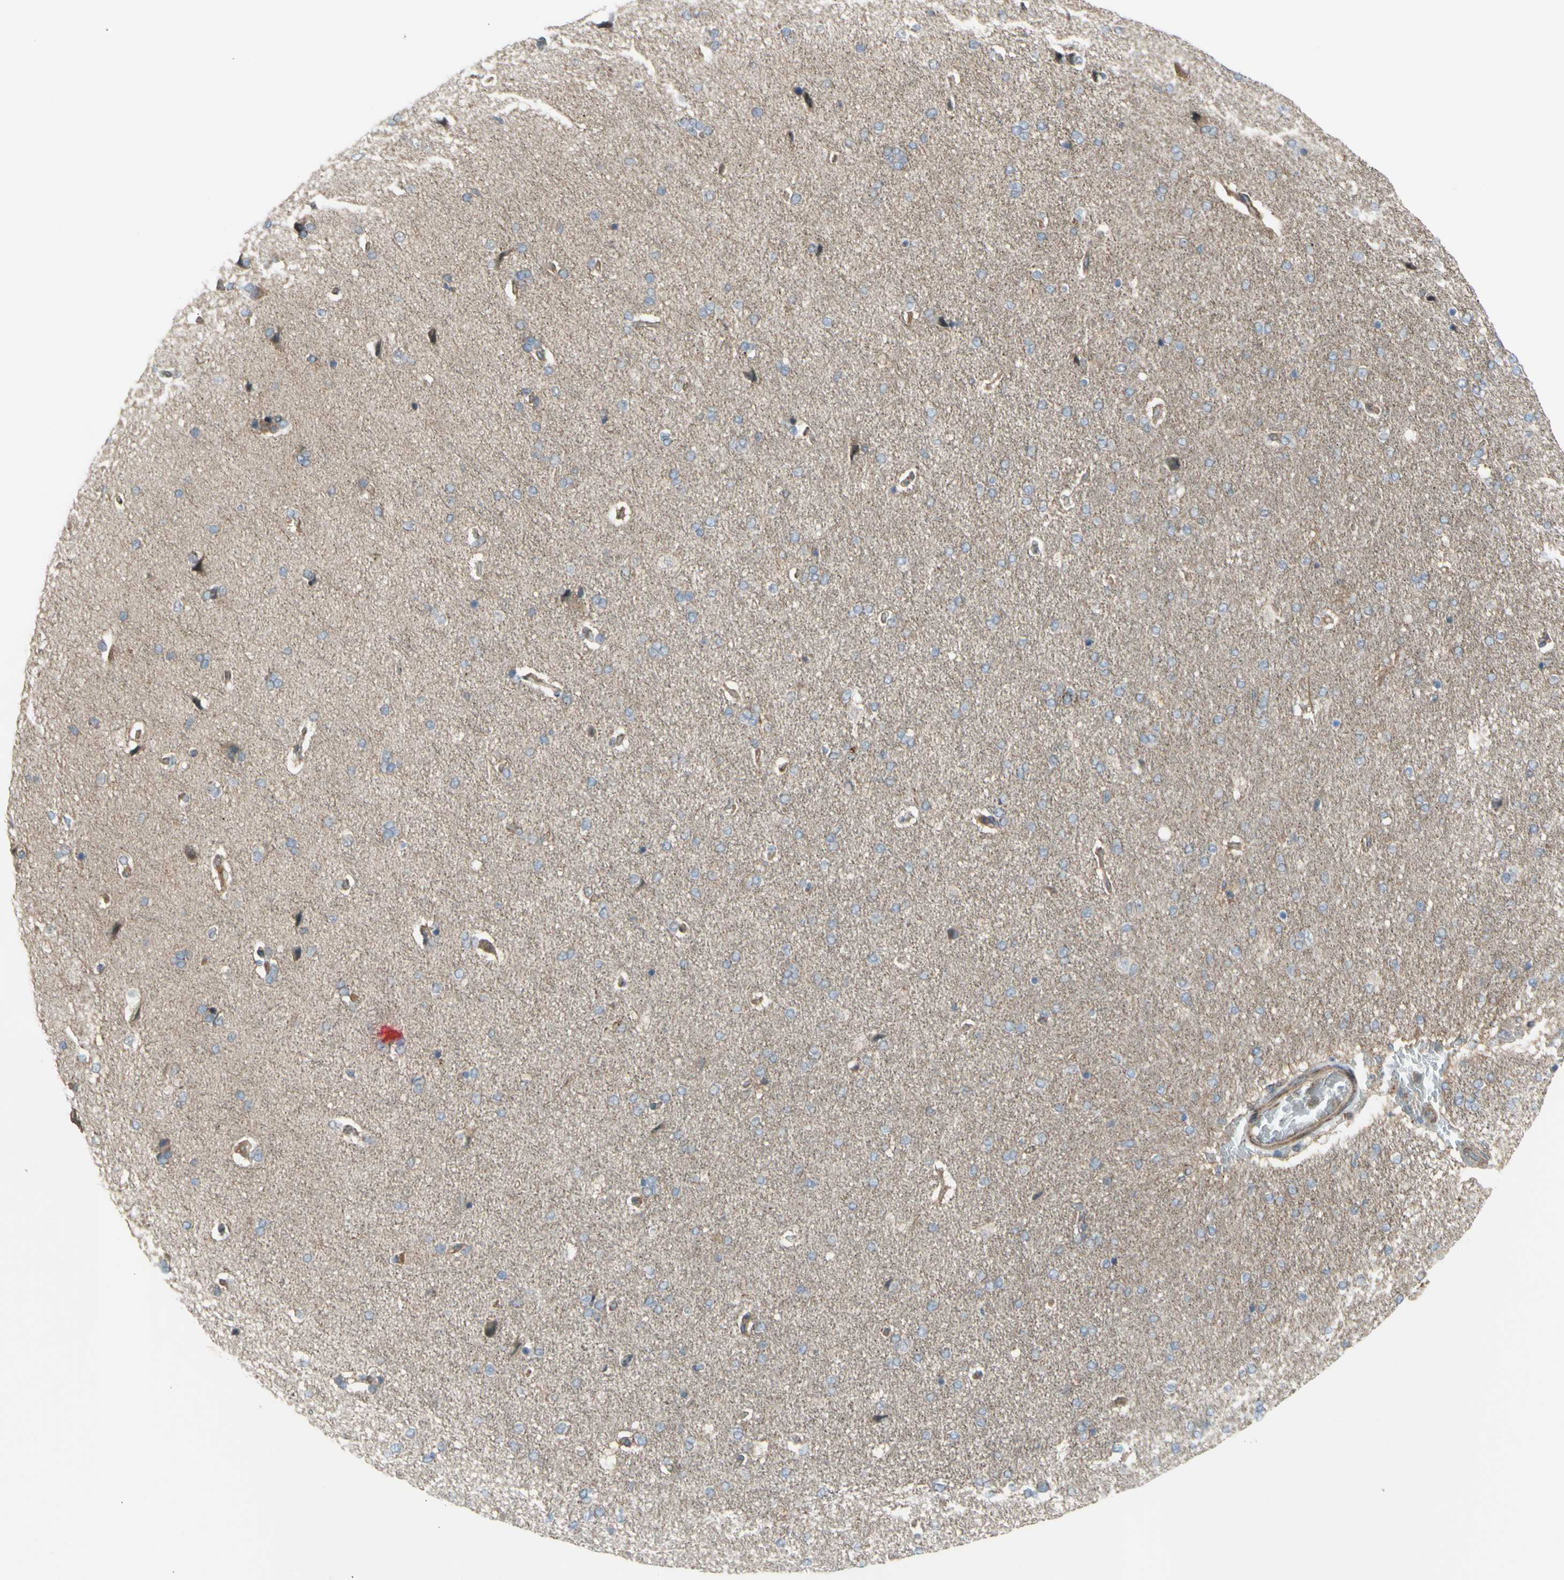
{"staining": {"intensity": "moderate", "quantity": ">75%", "location": "cytoplasmic/membranous"}, "tissue": "cerebral cortex", "cell_type": "Endothelial cells", "image_type": "normal", "snomed": [{"axis": "morphology", "description": "Normal tissue, NOS"}, {"axis": "topography", "description": "Cerebral cortex"}], "caption": "DAB (3,3'-diaminobenzidine) immunohistochemical staining of normal cerebral cortex shows moderate cytoplasmic/membranous protein expression in approximately >75% of endothelial cells.", "gene": "FLII", "patient": {"sex": "male", "age": 62}}